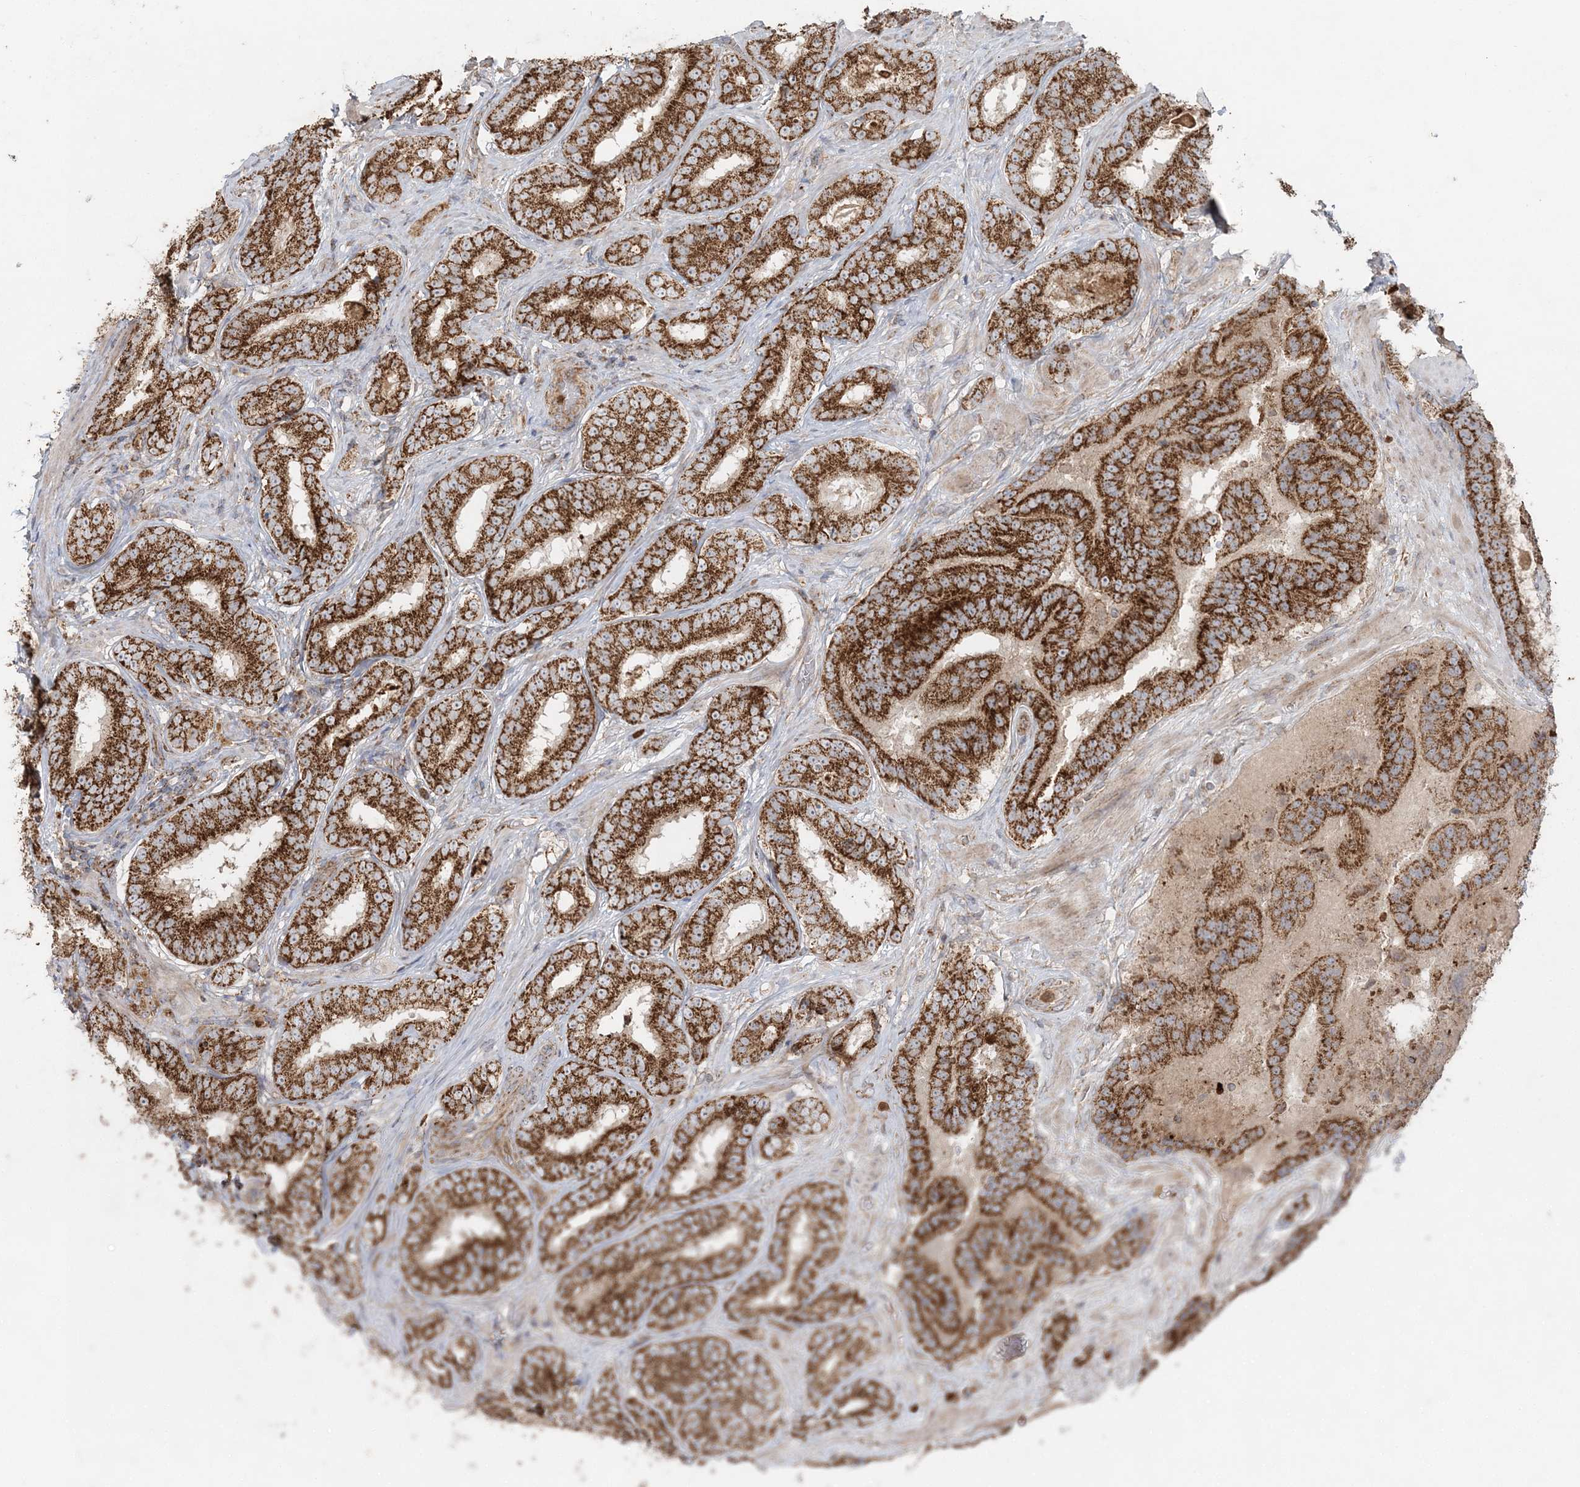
{"staining": {"intensity": "strong", "quantity": ">75%", "location": "cytoplasmic/membranous"}, "tissue": "prostate cancer", "cell_type": "Tumor cells", "image_type": "cancer", "snomed": [{"axis": "morphology", "description": "Adenocarcinoma, High grade"}, {"axis": "topography", "description": "Prostate"}], "caption": "This histopathology image demonstrates prostate cancer (high-grade adenocarcinoma) stained with IHC to label a protein in brown. The cytoplasmic/membranous of tumor cells show strong positivity for the protein. Nuclei are counter-stained blue.", "gene": "LRPPRC", "patient": {"sex": "male", "age": 57}}